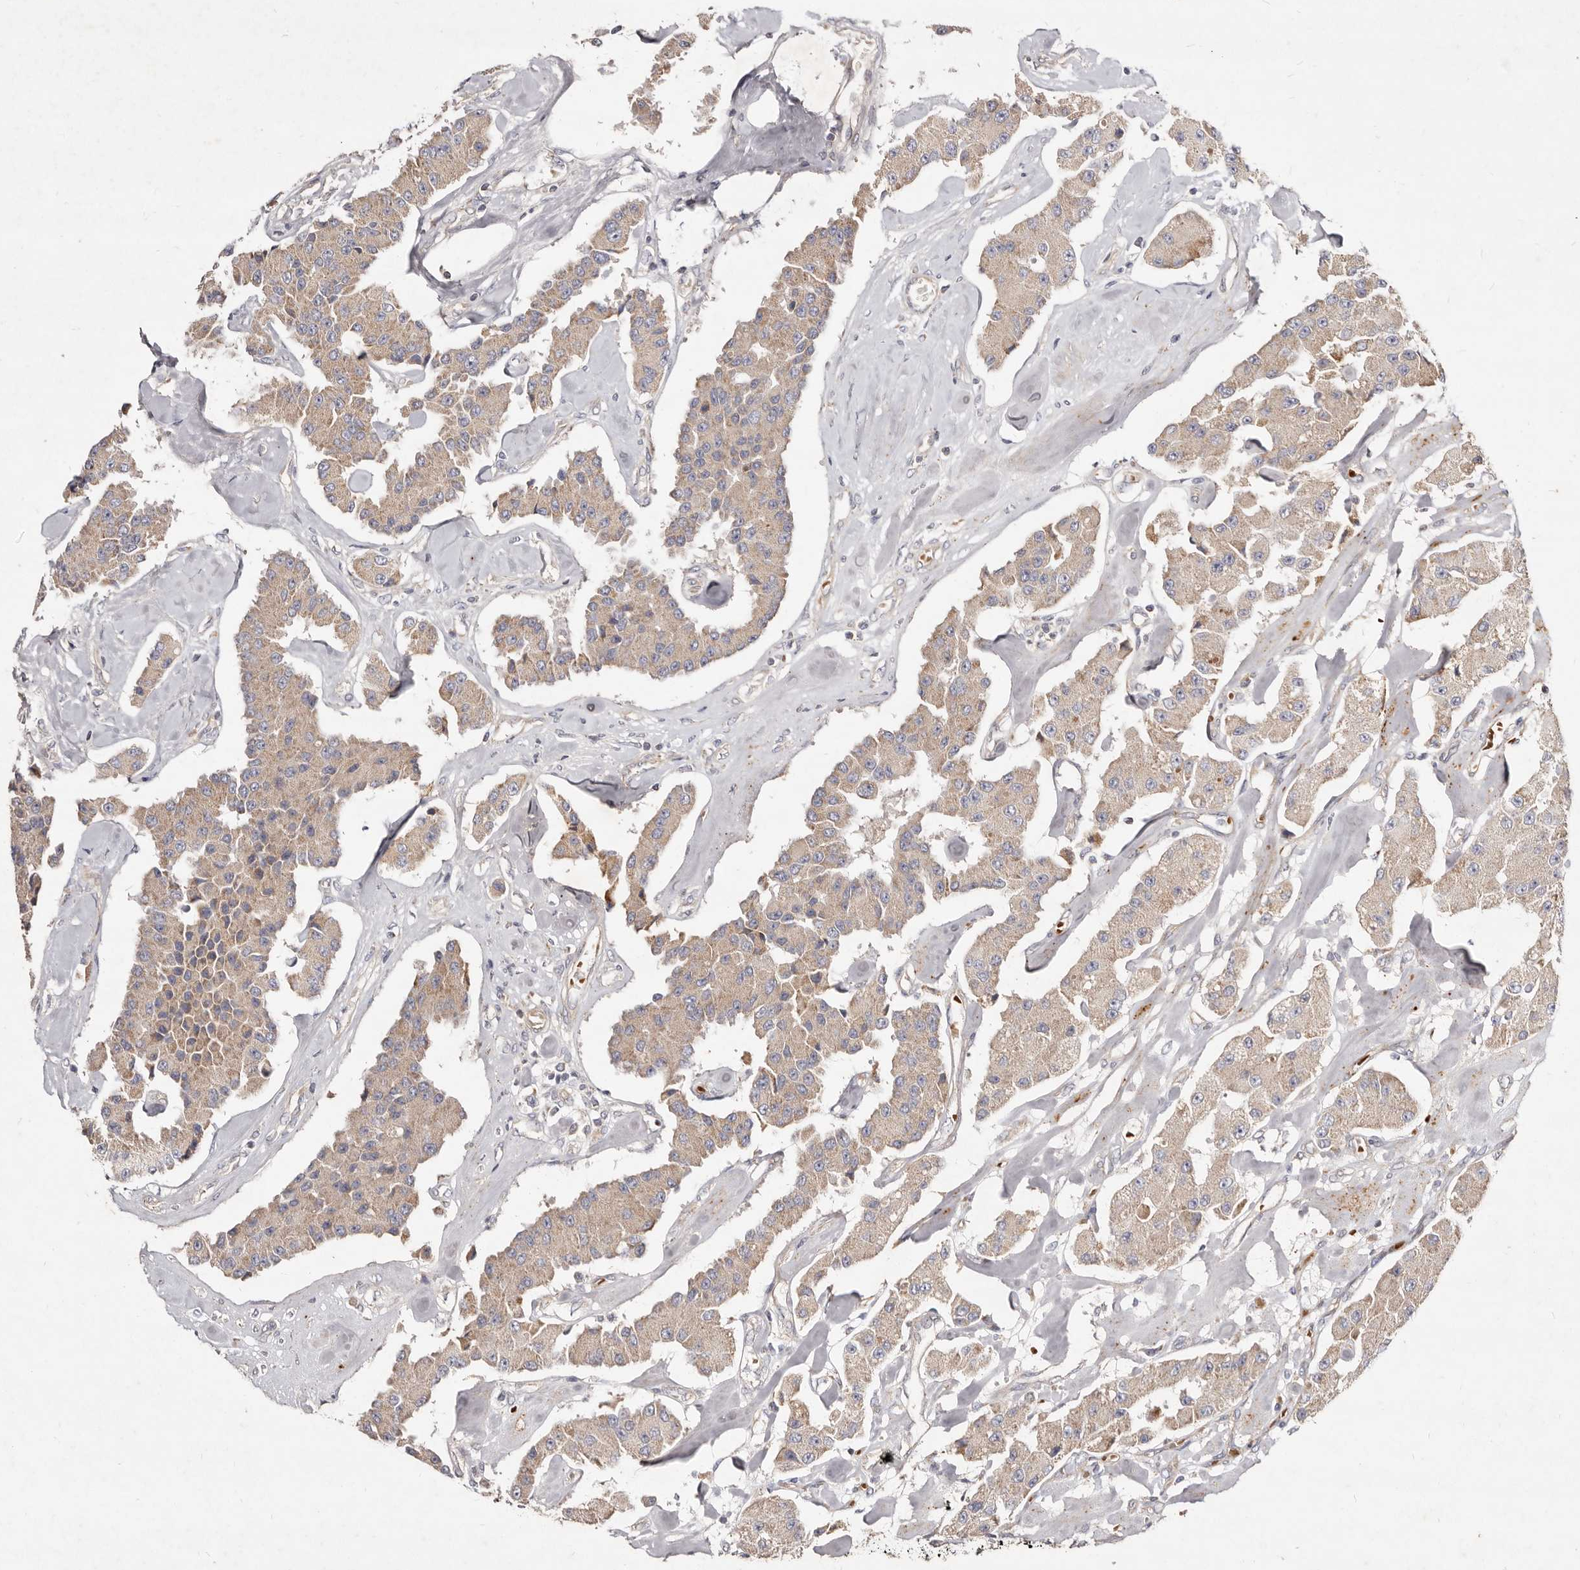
{"staining": {"intensity": "weak", "quantity": ">75%", "location": "cytoplasmic/membranous"}, "tissue": "carcinoid", "cell_type": "Tumor cells", "image_type": "cancer", "snomed": [{"axis": "morphology", "description": "Carcinoid, malignant, NOS"}, {"axis": "topography", "description": "Pancreas"}], "caption": "A micrograph showing weak cytoplasmic/membranous positivity in approximately >75% of tumor cells in carcinoid, as visualized by brown immunohistochemical staining.", "gene": "SLC25A20", "patient": {"sex": "male", "age": 41}}